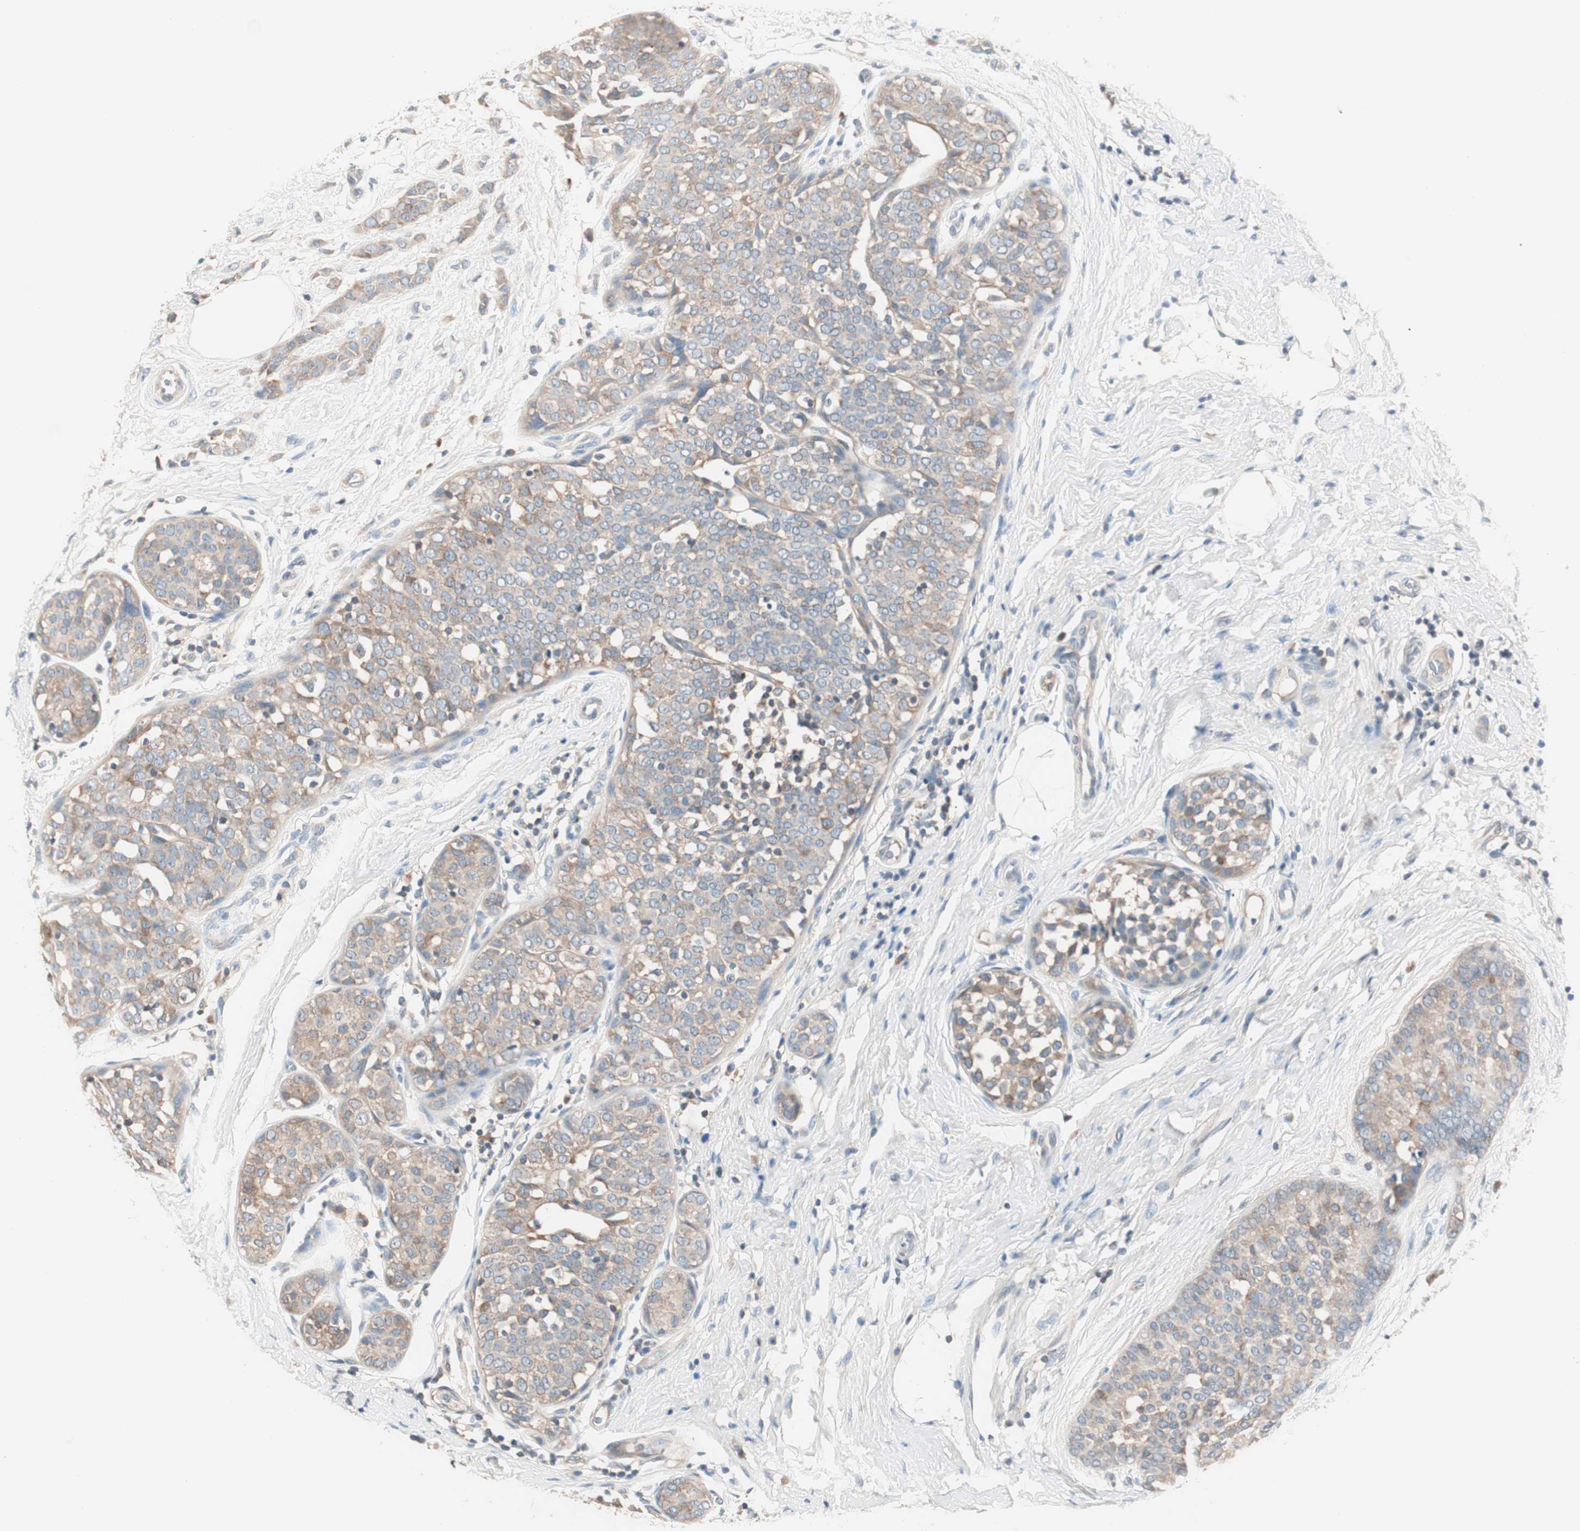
{"staining": {"intensity": "weak", "quantity": ">75%", "location": "cytoplasmic/membranous"}, "tissue": "breast cancer", "cell_type": "Tumor cells", "image_type": "cancer", "snomed": [{"axis": "morphology", "description": "Lobular carcinoma, in situ"}, {"axis": "morphology", "description": "Lobular carcinoma"}, {"axis": "topography", "description": "Breast"}], "caption": "Tumor cells demonstrate low levels of weak cytoplasmic/membranous staining in approximately >75% of cells in human breast lobular carcinoma in situ.", "gene": "RAD54B", "patient": {"sex": "female", "age": 41}}